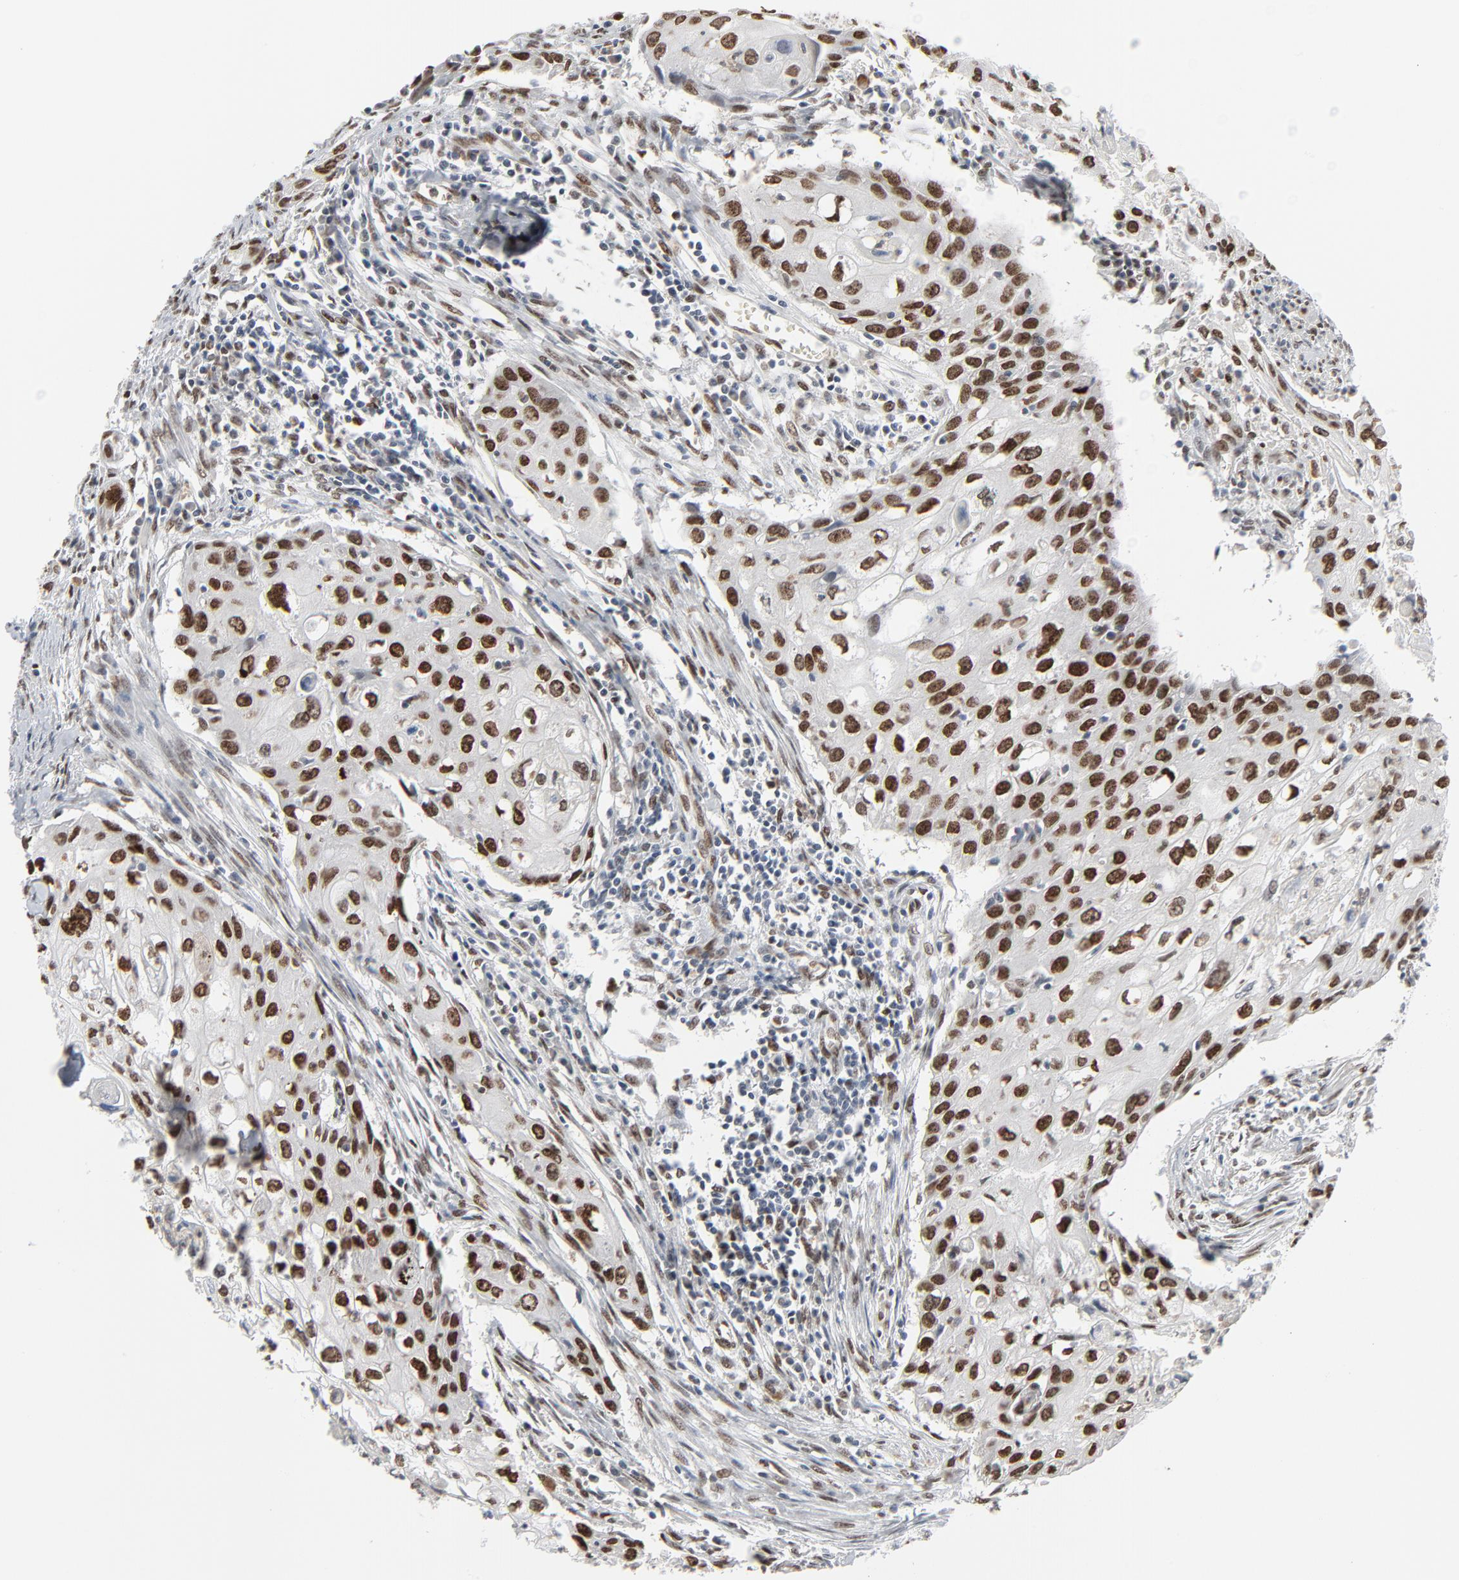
{"staining": {"intensity": "strong", "quantity": ">75%", "location": "nuclear"}, "tissue": "urothelial cancer", "cell_type": "Tumor cells", "image_type": "cancer", "snomed": [{"axis": "morphology", "description": "Urothelial carcinoma, High grade"}, {"axis": "topography", "description": "Urinary bladder"}], "caption": "Urothelial cancer tissue reveals strong nuclear expression in about >75% of tumor cells, visualized by immunohistochemistry.", "gene": "CUX1", "patient": {"sex": "male", "age": 54}}